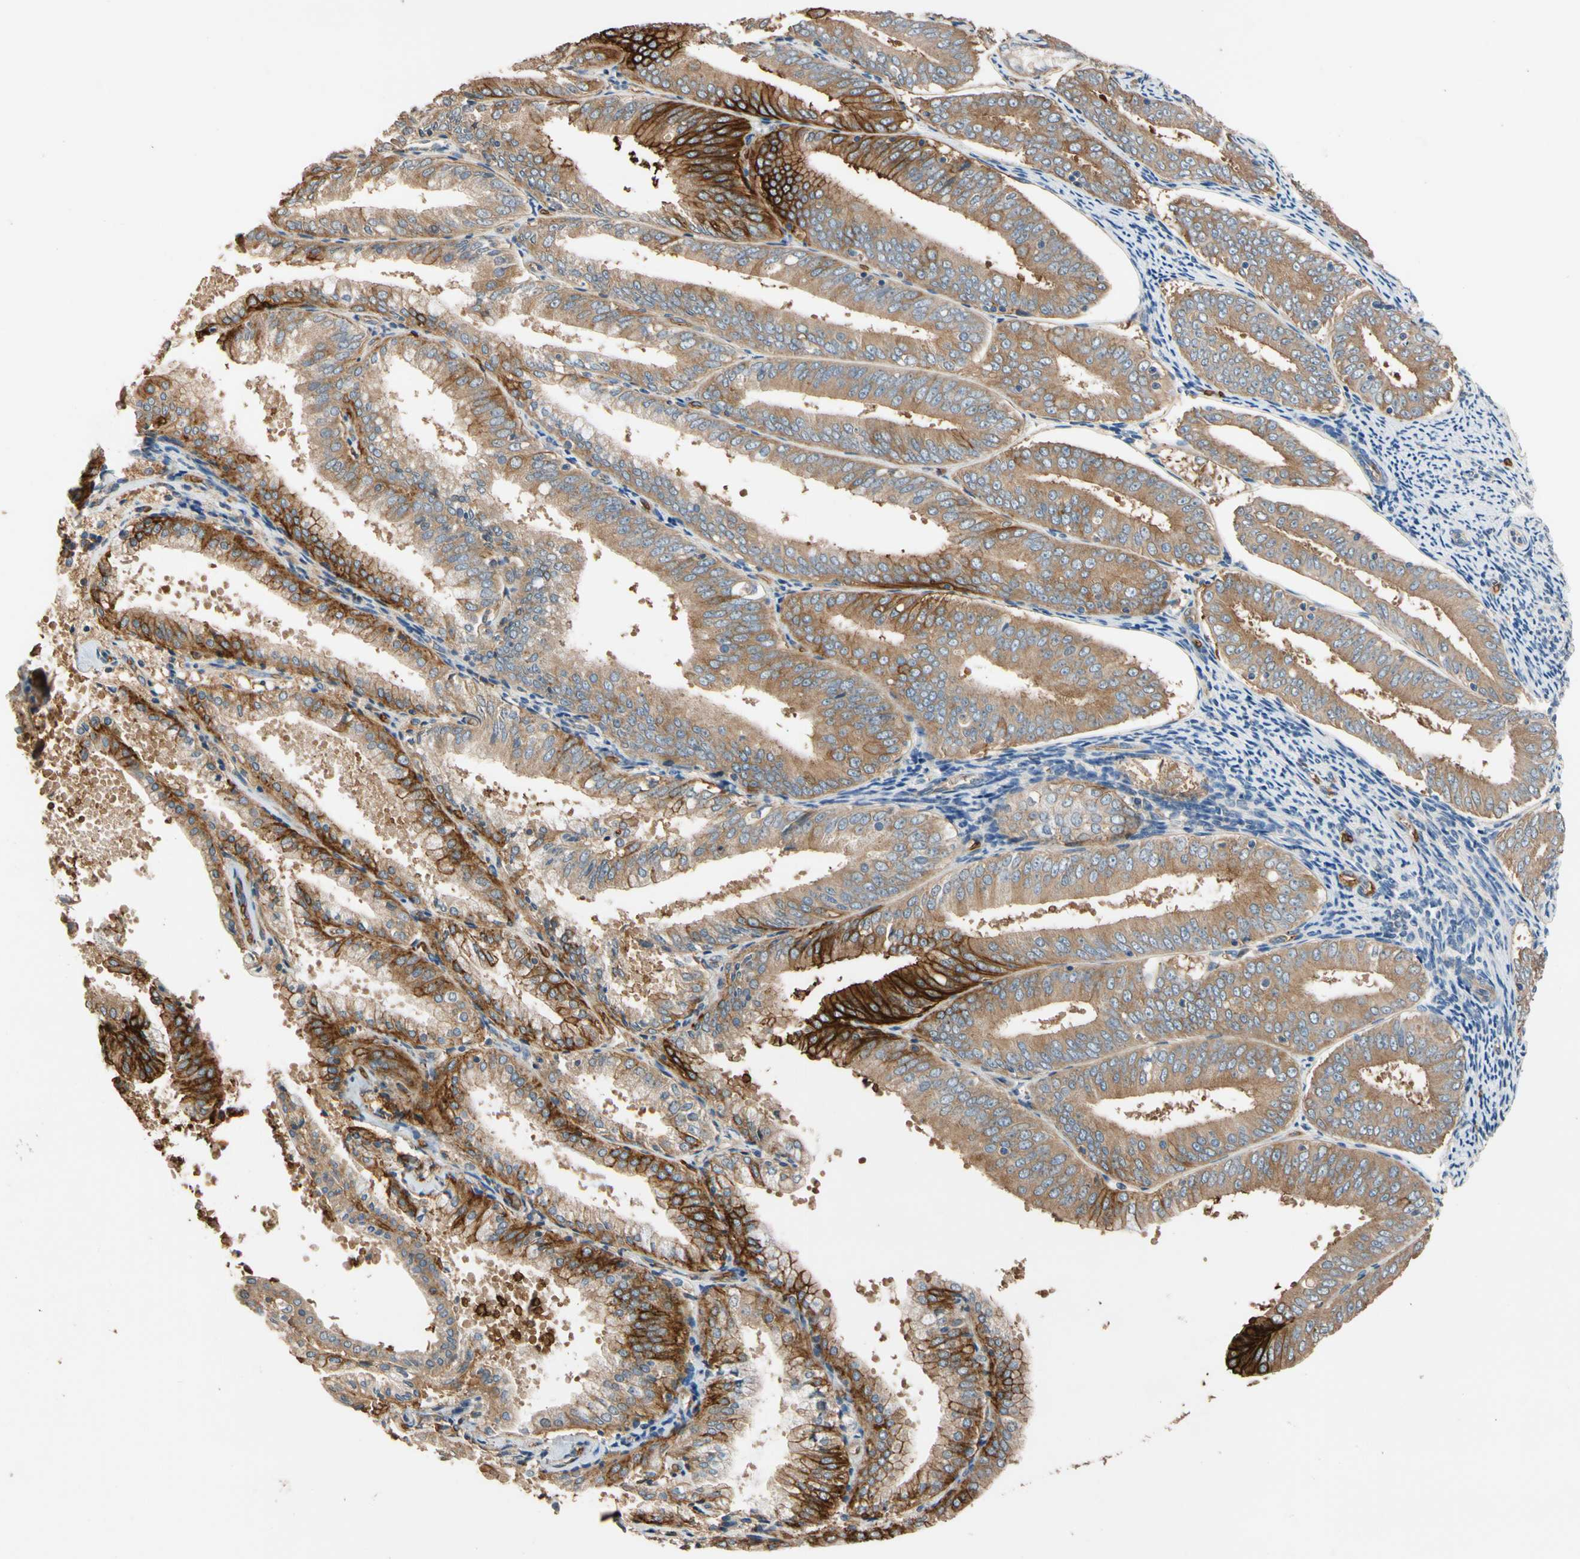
{"staining": {"intensity": "strong", "quantity": ">75%", "location": "cytoplasmic/membranous"}, "tissue": "endometrial cancer", "cell_type": "Tumor cells", "image_type": "cancer", "snomed": [{"axis": "morphology", "description": "Adenocarcinoma, NOS"}, {"axis": "topography", "description": "Endometrium"}], "caption": "A brown stain shows strong cytoplasmic/membranous positivity of a protein in human endometrial cancer (adenocarcinoma) tumor cells.", "gene": "RIOK2", "patient": {"sex": "female", "age": 63}}